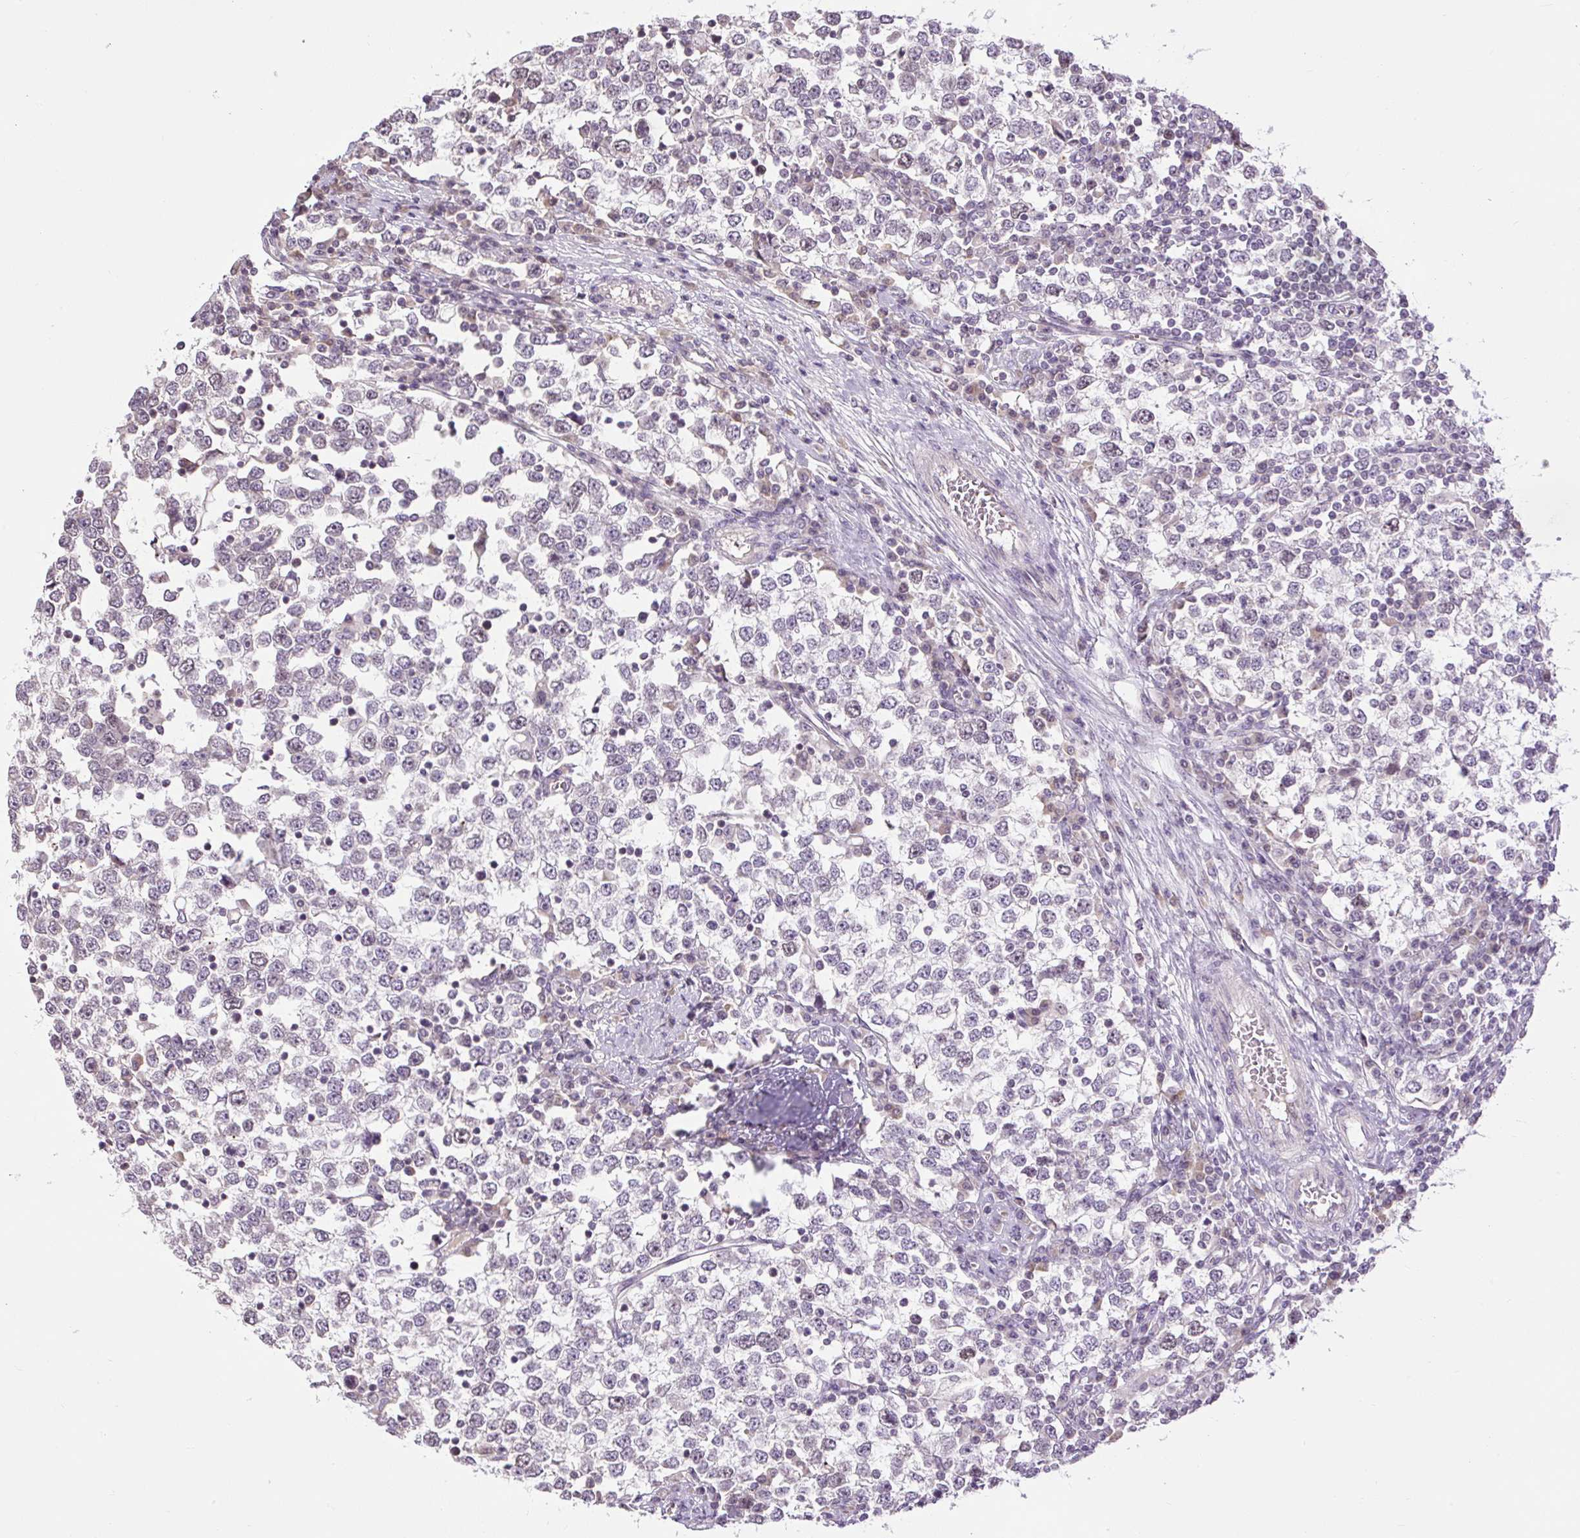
{"staining": {"intensity": "weak", "quantity": "<25%", "location": "nuclear"}, "tissue": "testis cancer", "cell_type": "Tumor cells", "image_type": "cancer", "snomed": [{"axis": "morphology", "description": "Seminoma, NOS"}, {"axis": "topography", "description": "Testis"}], "caption": "Tumor cells show no significant staining in testis cancer (seminoma).", "gene": "RACGAP1", "patient": {"sex": "male", "age": 65}}